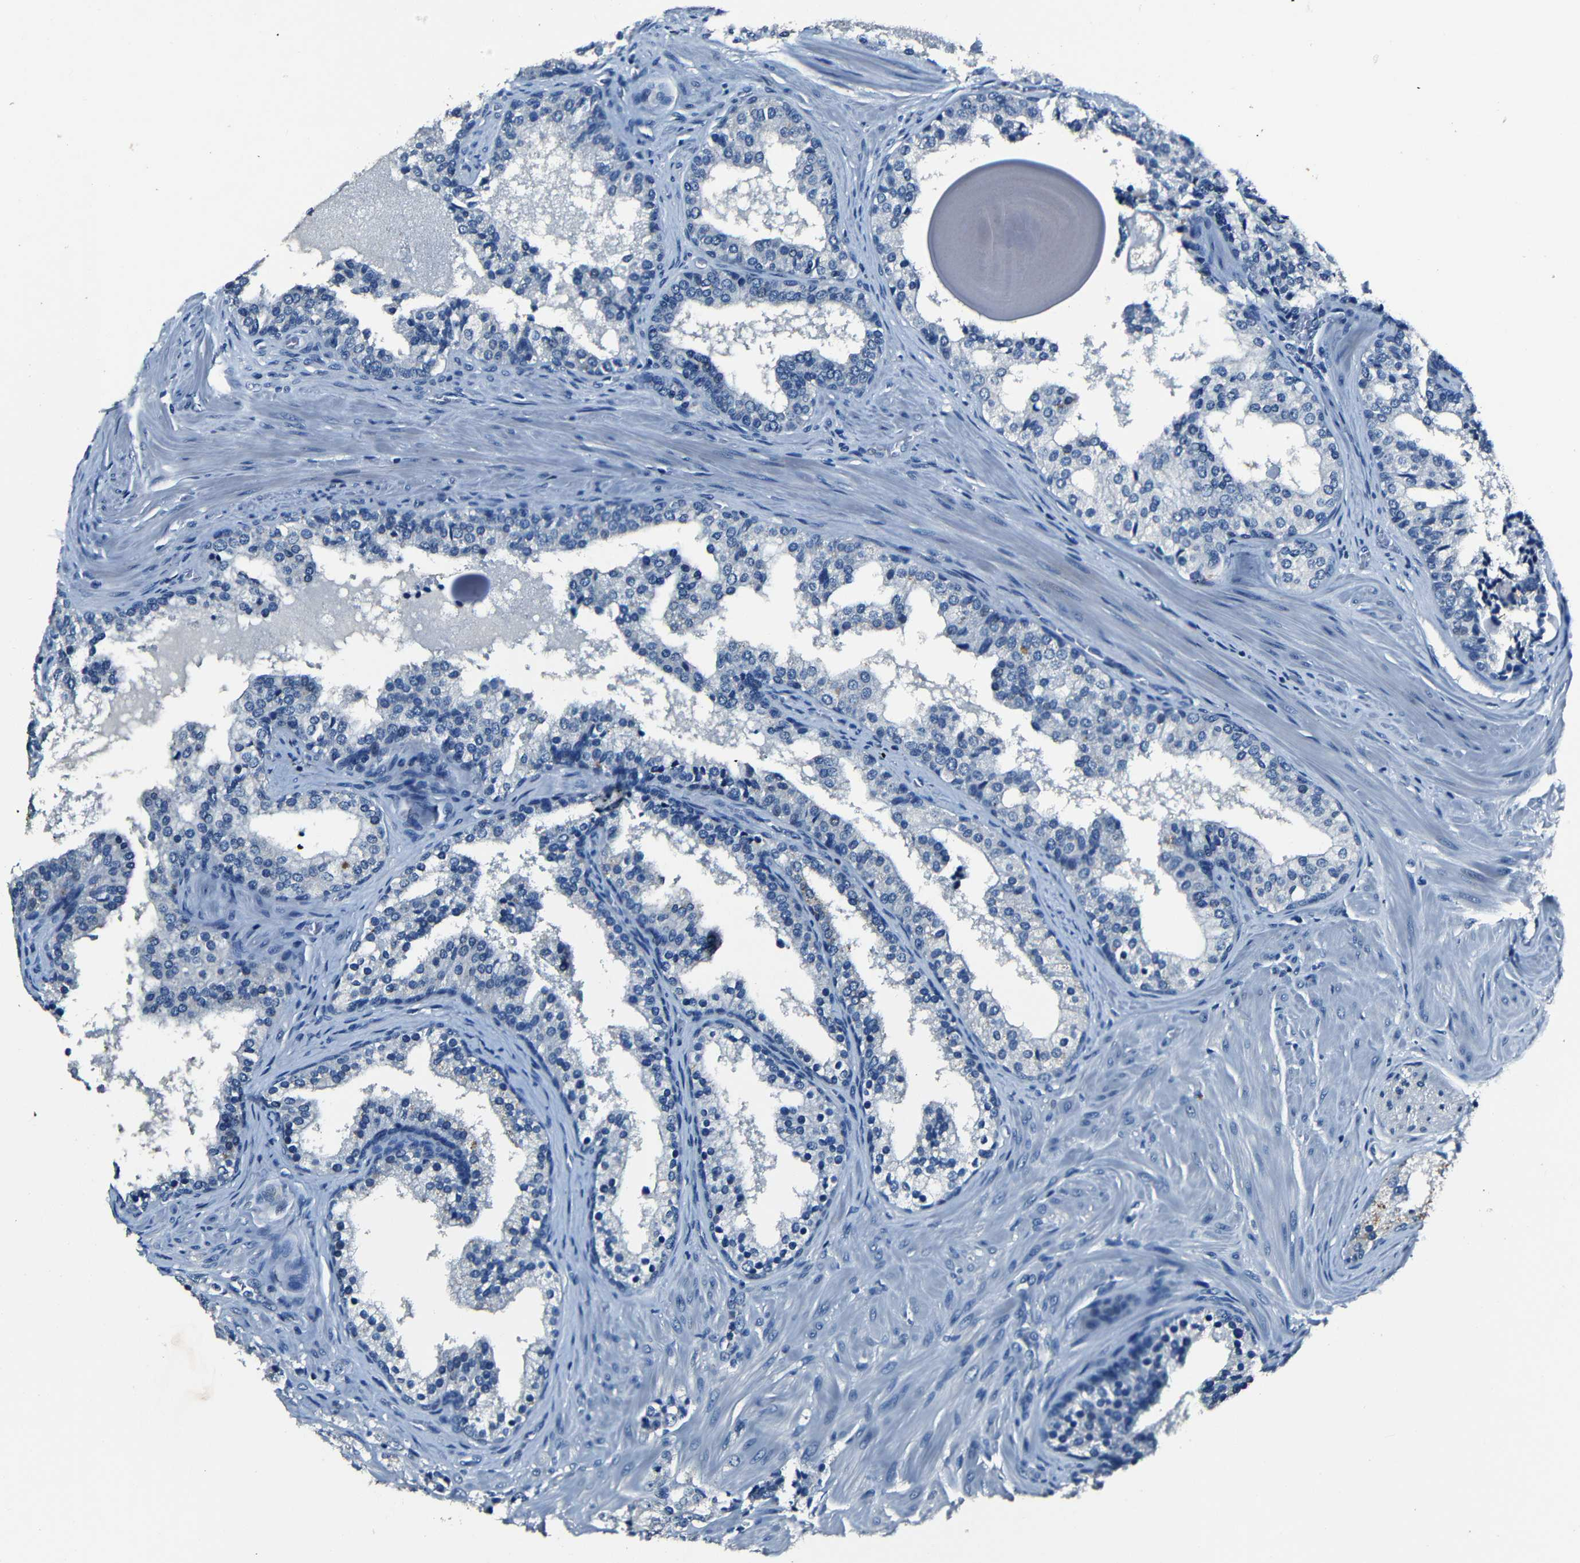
{"staining": {"intensity": "negative", "quantity": "none", "location": "none"}, "tissue": "prostate cancer", "cell_type": "Tumor cells", "image_type": "cancer", "snomed": [{"axis": "morphology", "description": "Adenocarcinoma, Low grade"}, {"axis": "topography", "description": "Prostate"}], "caption": "This is an immunohistochemistry (IHC) photomicrograph of prostate adenocarcinoma (low-grade). There is no positivity in tumor cells.", "gene": "NCMAP", "patient": {"sex": "male", "age": 60}}